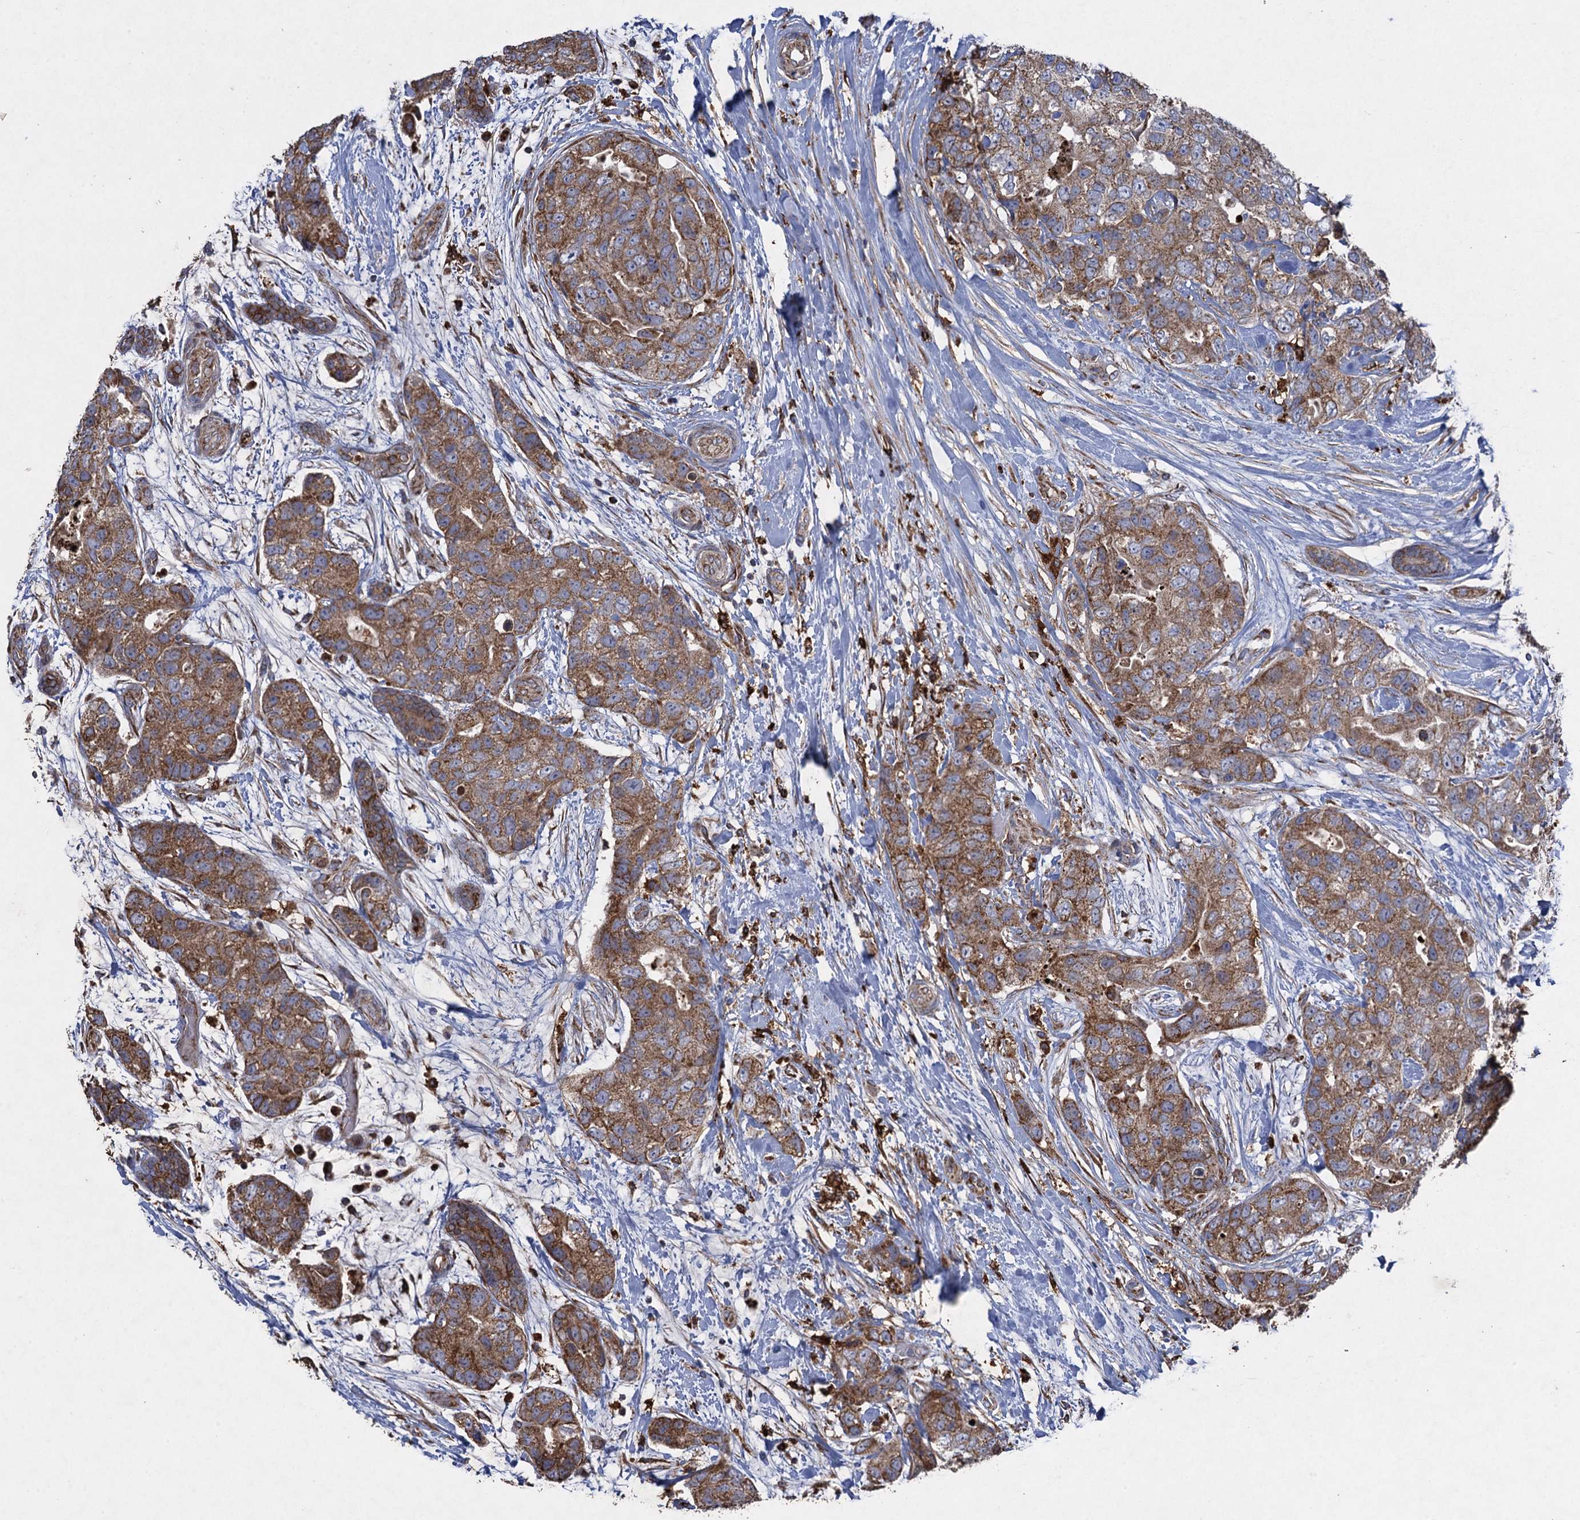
{"staining": {"intensity": "moderate", "quantity": ">75%", "location": "cytoplasmic/membranous"}, "tissue": "breast cancer", "cell_type": "Tumor cells", "image_type": "cancer", "snomed": [{"axis": "morphology", "description": "Duct carcinoma"}, {"axis": "topography", "description": "Breast"}], "caption": "The image displays a brown stain indicating the presence of a protein in the cytoplasmic/membranous of tumor cells in breast cancer.", "gene": "TXNDC11", "patient": {"sex": "female", "age": 62}}